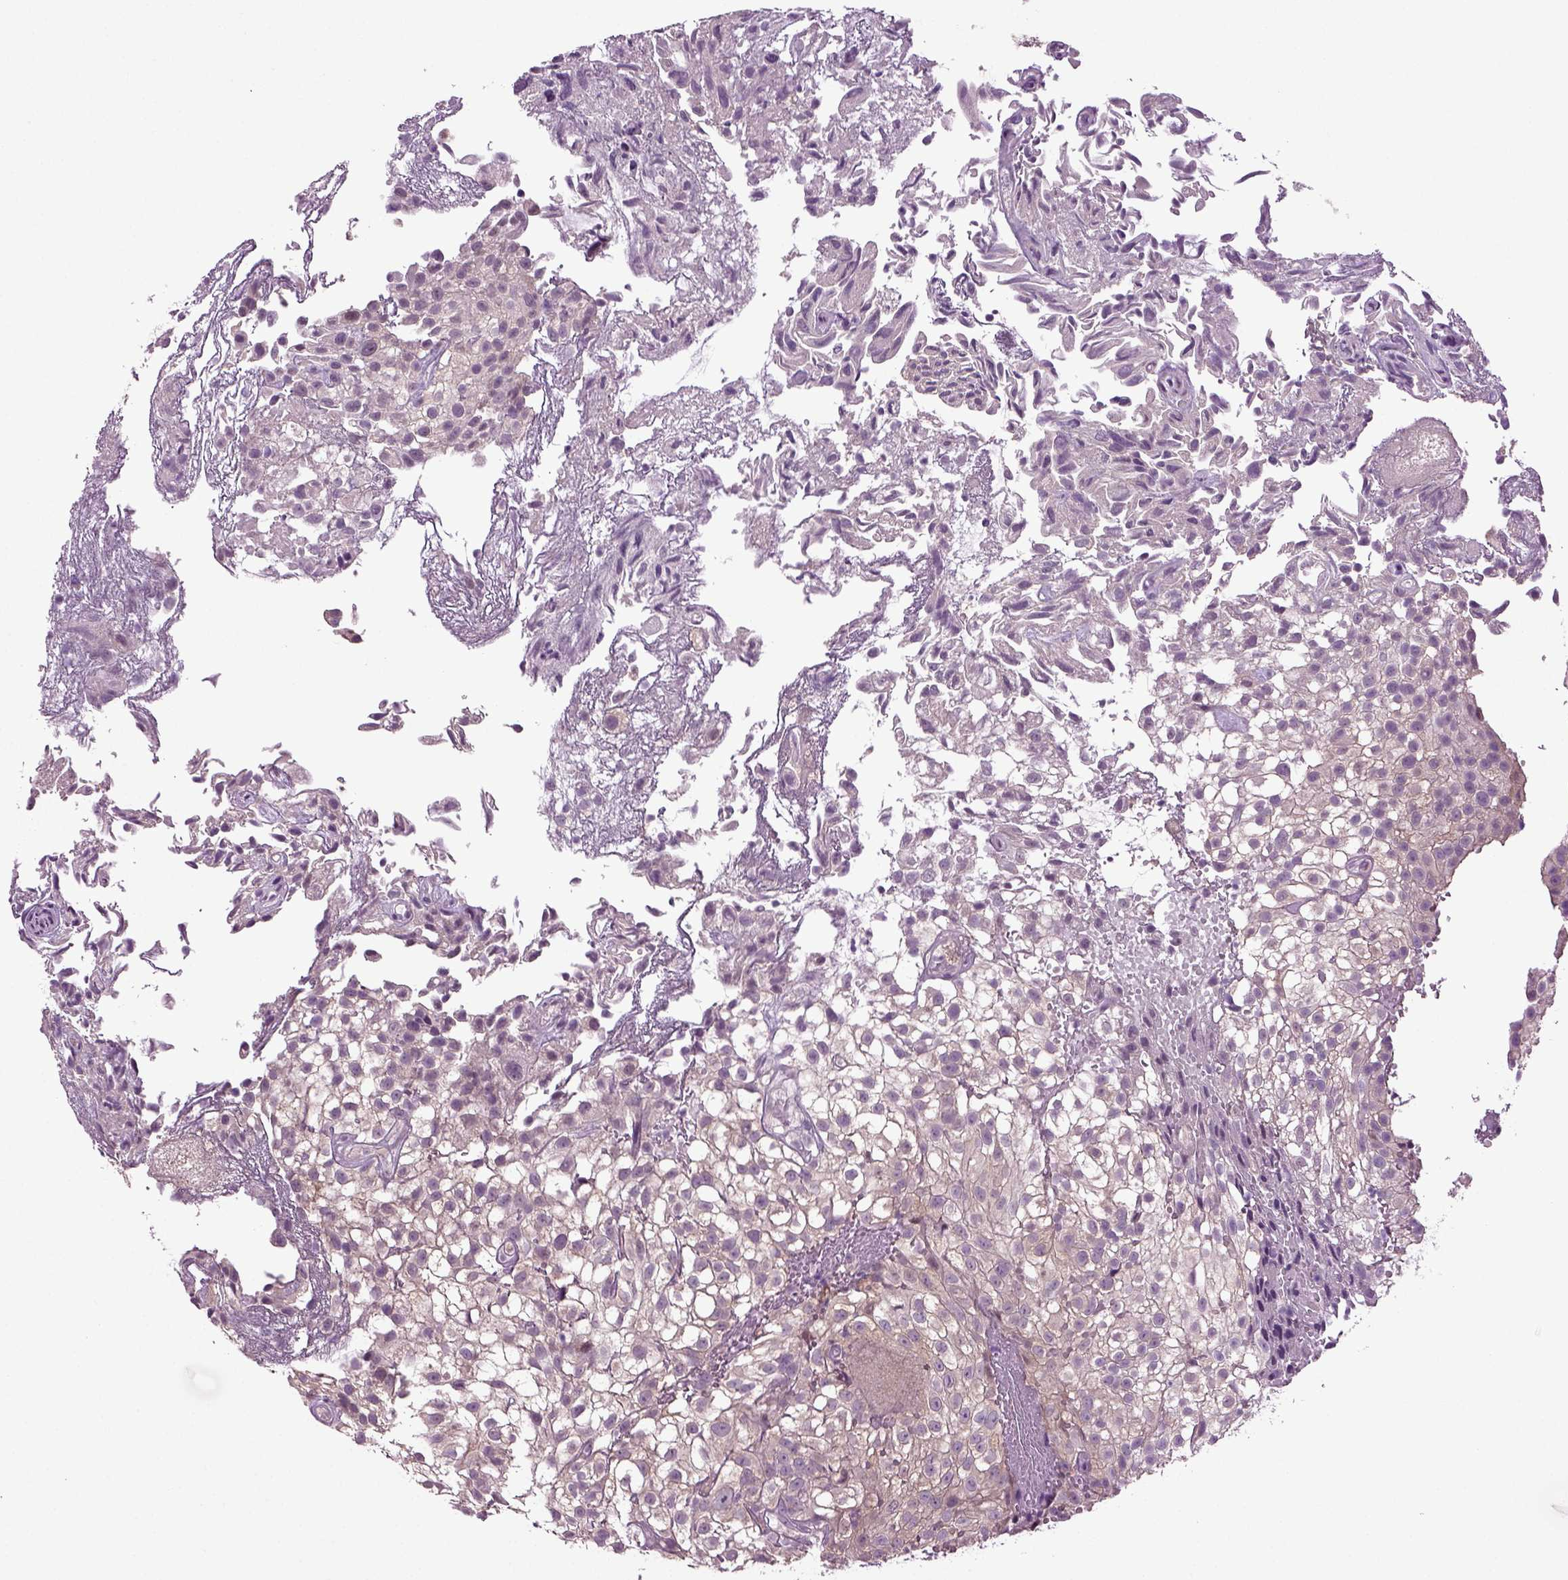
{"staining": {"intensity": "weak", "quantity": "25%-75%", "location": "cytoplasmic/membranous"}, "tissue": "urothelial cancer", "cell_type": "Tumor cells", "image_type": "cancer", "snomed": [{"axis": "morphology", "description": "Urothelial carcinoma, High grade"}, {"axis": "topography", "description": "Urinary bladder"}], "caption": "IHC photomicrograph of neoplastic tissue: human urothelial cancer stained using IHC displays low levels of weak protein expression localized specifically in the cytoplasmic/membranous of tumor cells, appearing as a cytoplasmic/membranous brown color.", "gene": "PLCH2", "patient": {"sex": "male", "age": 56}}